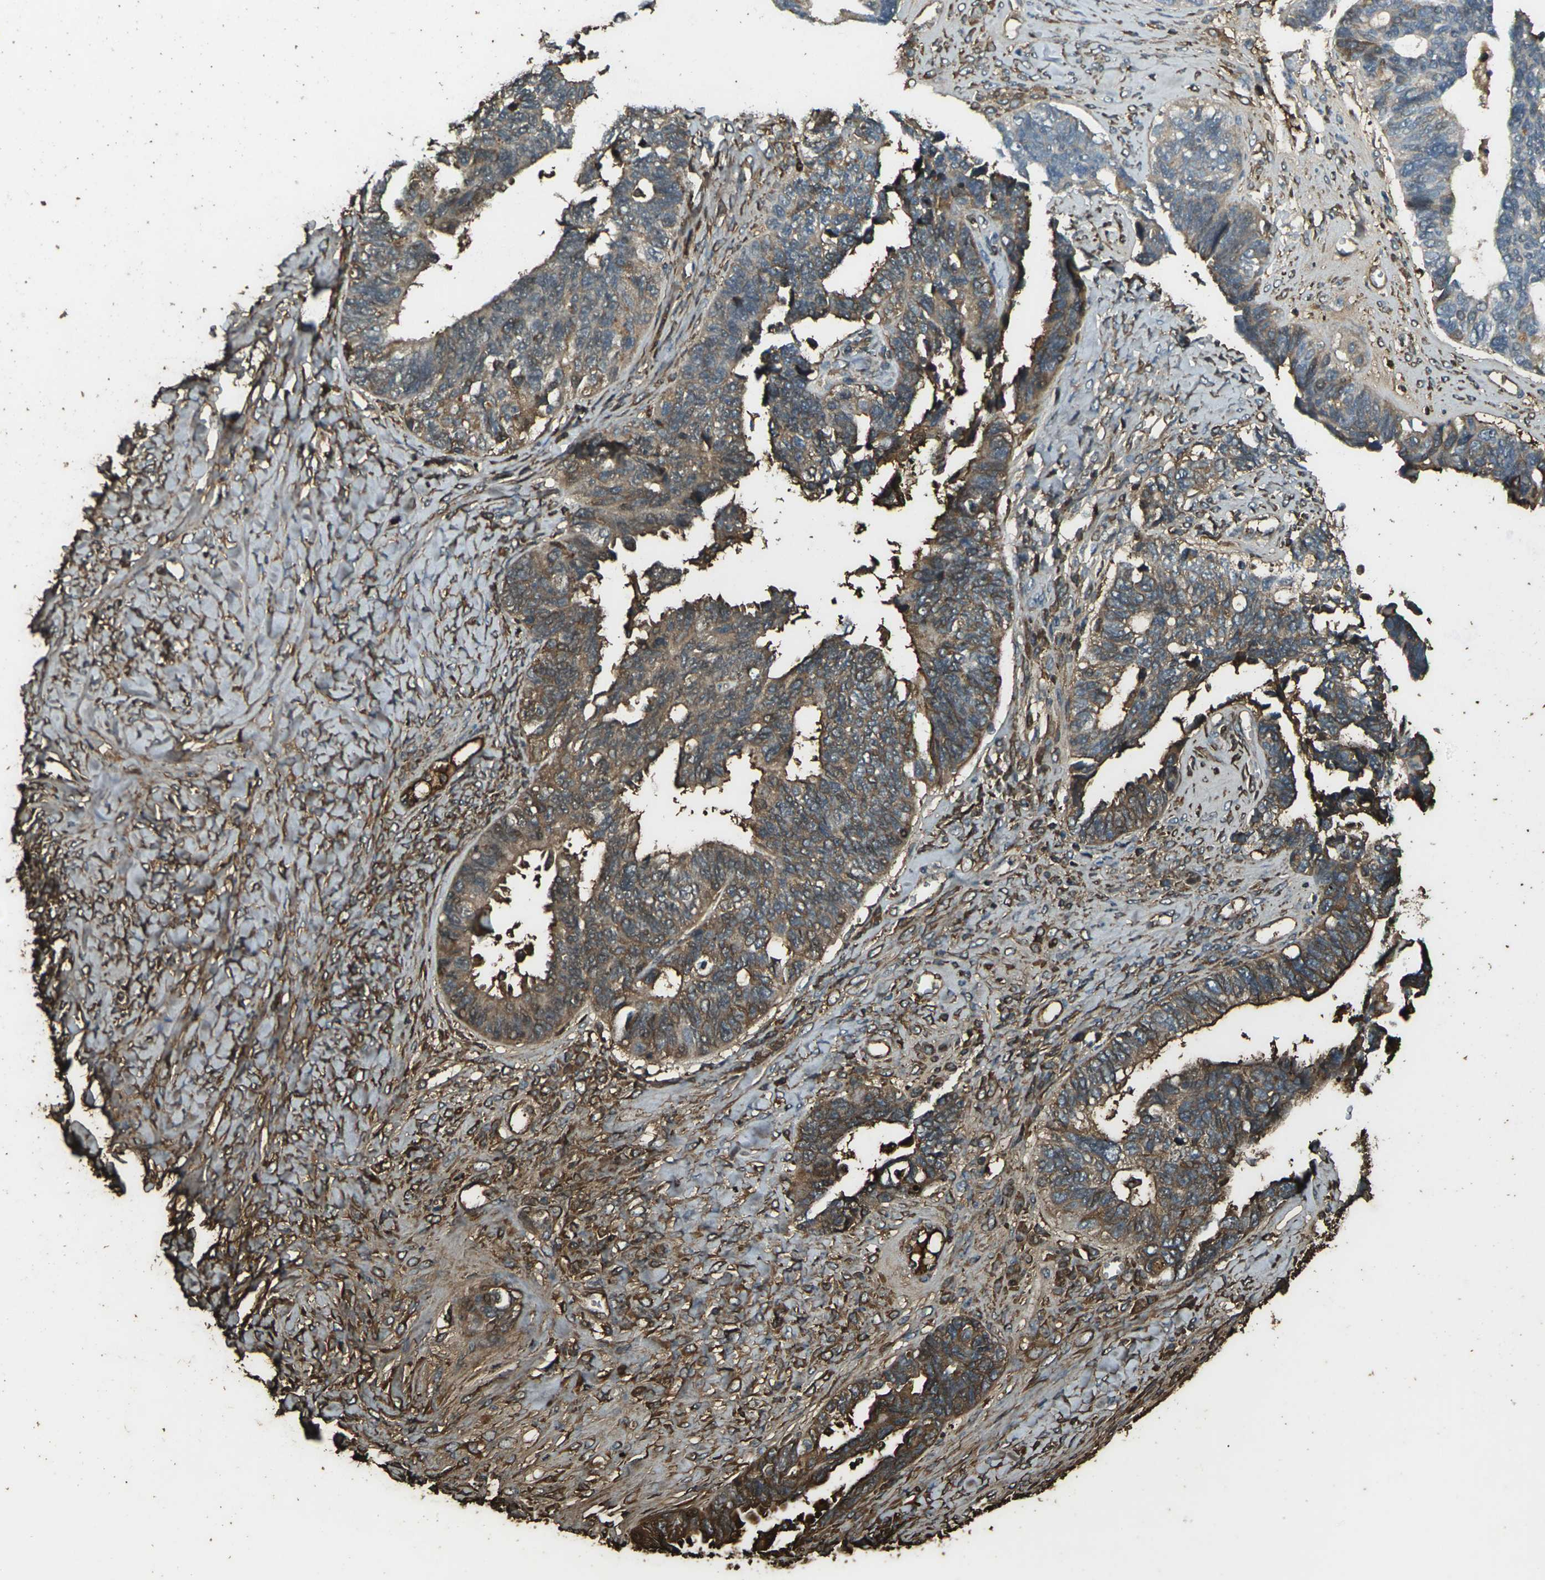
{"staining": {"intensity": "strong", "quantity": ">75%", "location": "cytoplasmic/membranous,nuclear"}, "tissue": "ovarian cancer", "cell_type": "Tumor cells", "image_type": "cancer", "snomed": [{"axis": "morphology", "description": "Cystadenocarcinoma, serous, NOS"}, {"axis": "topography", "description": "Ovary"}], "caption": "A high amount of strong cytoplasmic/membranous and nuclear staining is present in about >75% of tumor cells in ovarian cancer (serous cystadenocarcinoma) tissue.", "gene": "CYP1B1", "patient": {"sex": "female", "age": 79}}